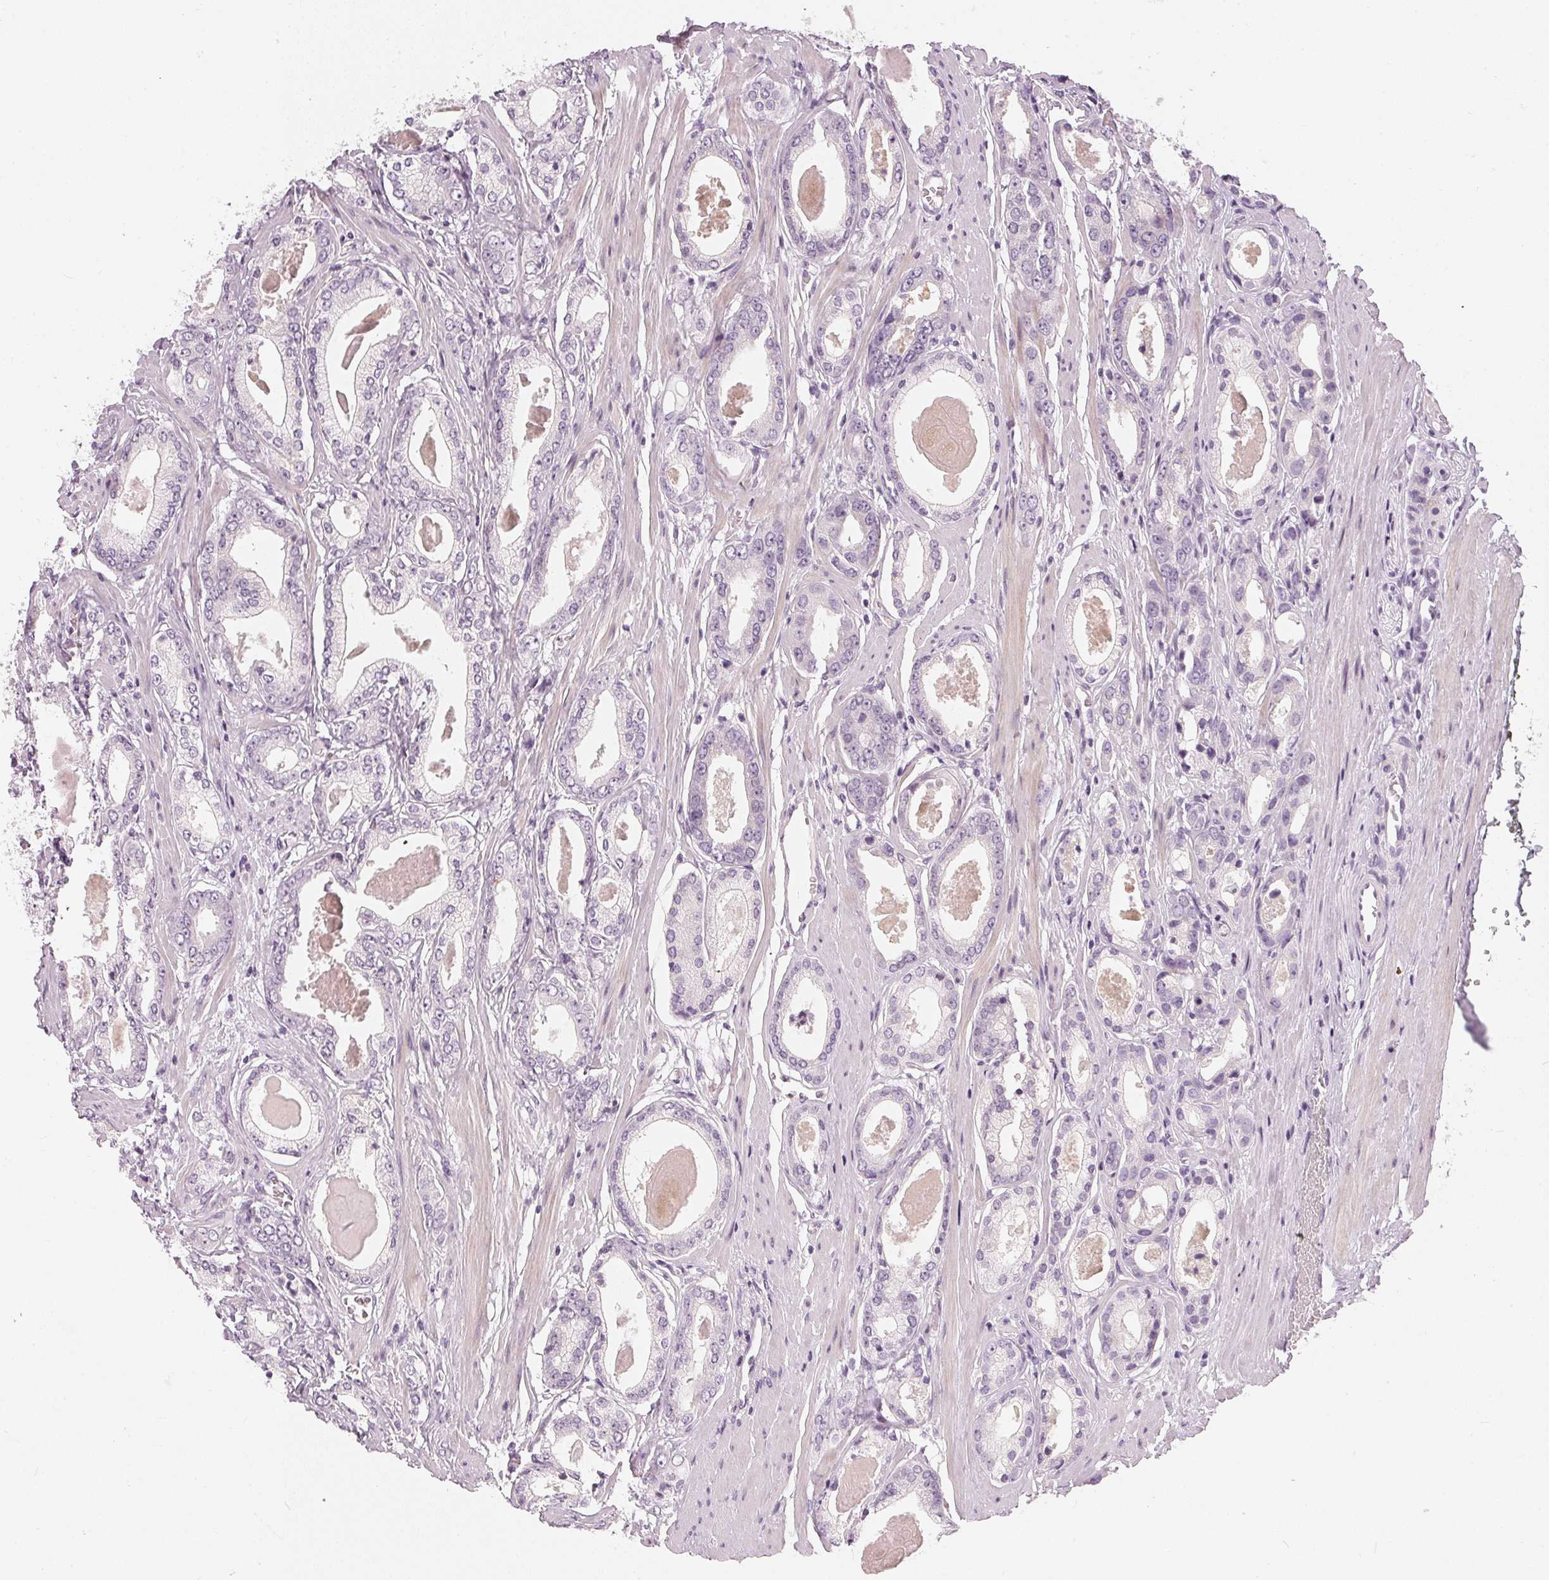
{"staining": {"intensity": "negative", "quantity": "none", "location": "none"}, "tissue": "prostate cancer", "cell_type": "Tumor cells", "image_type": "cancer", "snomed": [{"axis": "morphology", "description": "Adenocarcinoma, NOS"}, {"axis": "morphology", "description": "Adenocarcinoma, Low grade"}, {"axis": "topography", "description": "Prostate"}], "caption": "IHC image of neoplastic tissue: human prostate adenocarcinoma stained with DAB (3,3'-diaminobenzidine) demonstrates no significant protein staining in tumor cells.", "gene": "CHST4", "patient": {"sex": "male", "age": 64}}